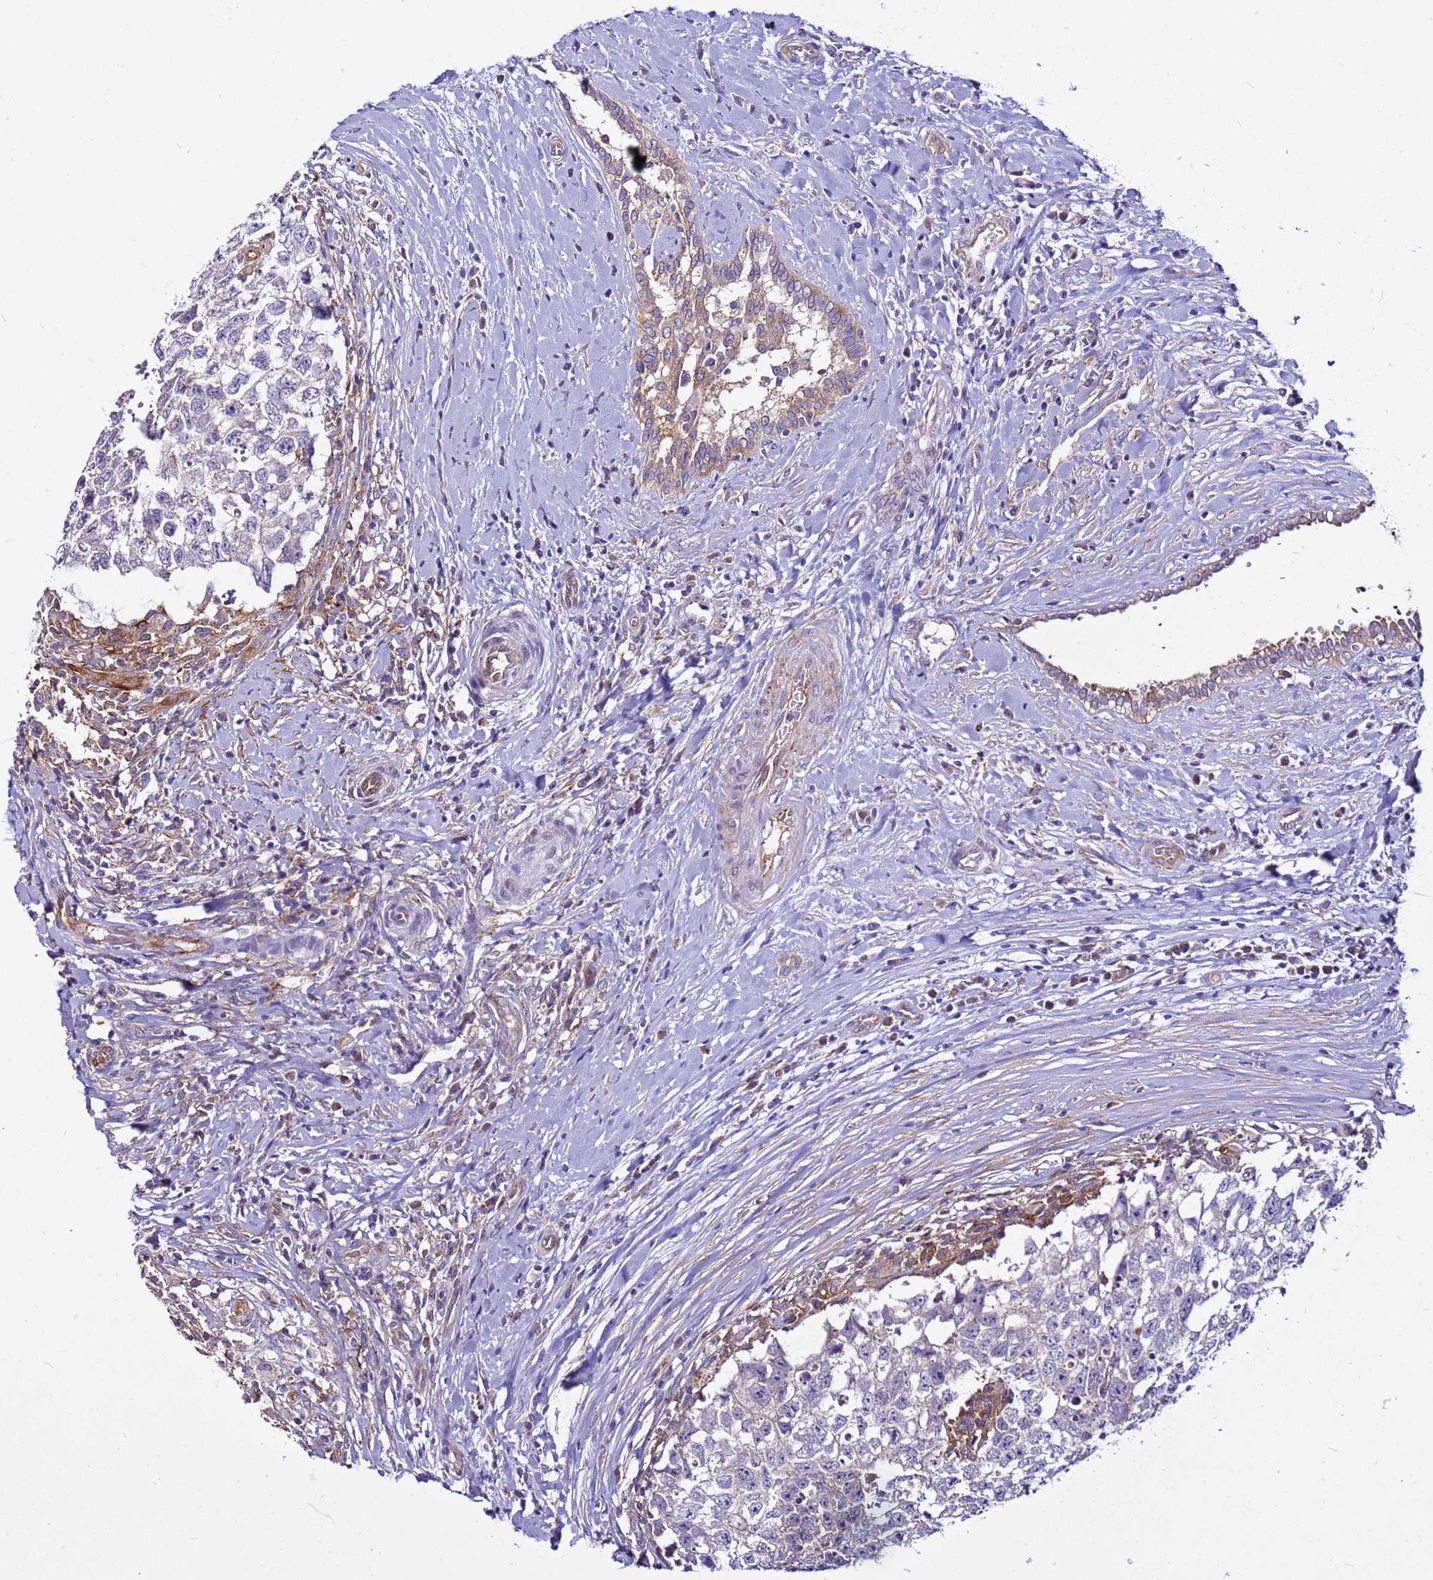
{"staining": {"intensity": "negative", "quantity": "none", "location": "none"}, "tissue": "testis cancer", "cell_type": "Tumor cells", "image_type": "cancer", "snomed": [{"axis": "morphology", "description": "Seminoma, NOS"}, {"axis": "morphology", "description": "Carcinoma, Embryonal, NOS"}, {"axis": "topography", "description": "Testis"}], "caption": "DAB immunohistochemical staining of human testis embryonal carcinoma shows no significant positivity in tumor cells.", "gene": "PKD1", "patient": {"sex": "male", "age": 29}}